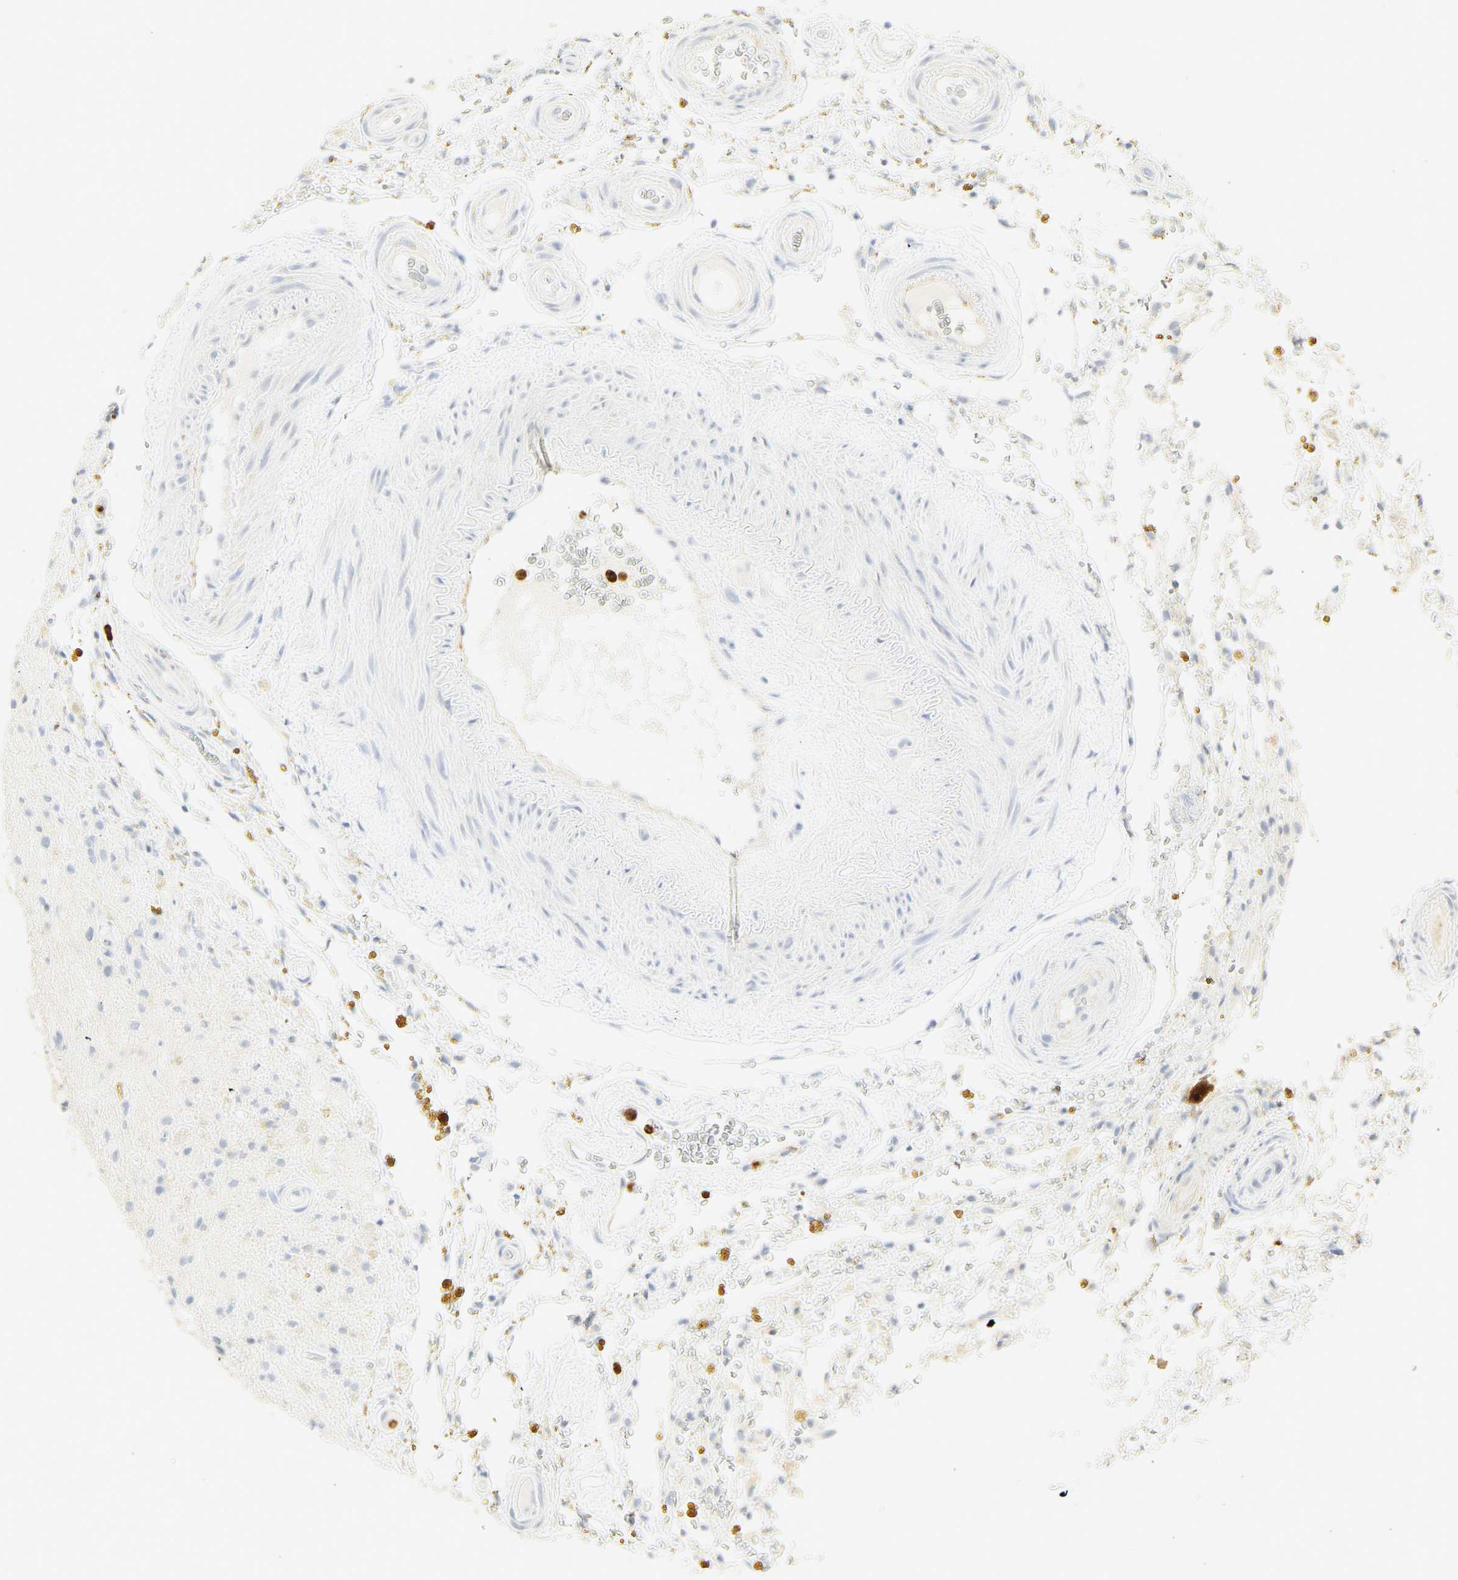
{"staining": {"intensity": "negative", "quantity": "none", "location": "none"}, "tissue": "glioma", "cell_type": "Tumor cells", "image_type": "cancer", "snomed": [{"axis": "morphology", "description": "Glioma, malignant, High grade"}, {"axis": "topography", "description": "Brain"}], "caption": "There is no significant expression in tumor cells of glioma.", "gene": "CEACAM5", "patient": {"sex": "male", "age": 33}}